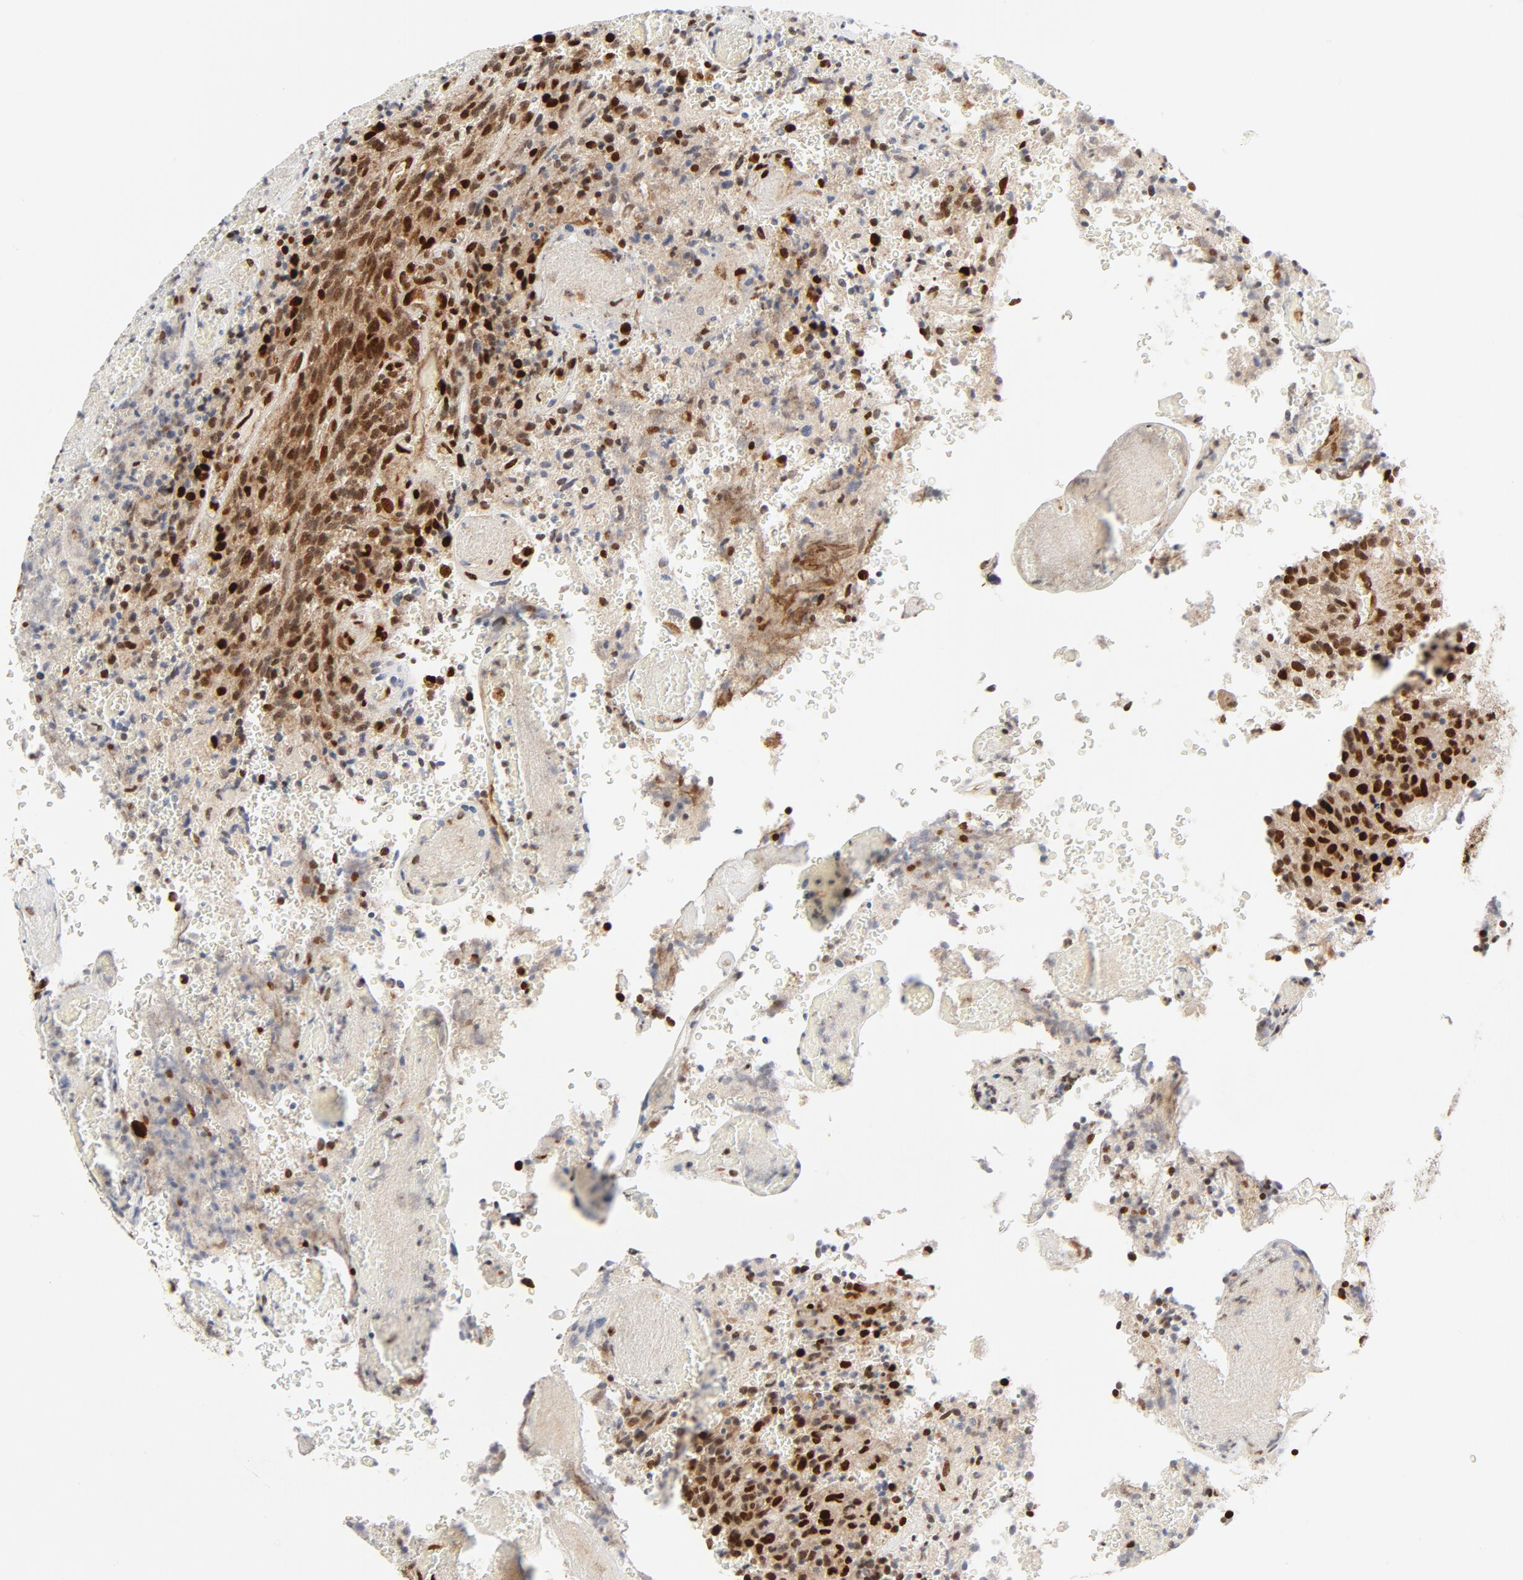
{"staining": {"intensity": "moderate", "quantity": ">75%", "location": "nuclear"}, "tissue": "glioma", "cell_type": "Tumor cells", "image_type": "cancer", "snomed": [{"axis": "morphology", "description": "Normal tissue, NOS"}, {"axis": "morphology", "description": "Glioma, malignant, High grade"}, {"axis": "topography", "description": "Cerebral cortex"}], "caption": "A photomicrograph showing moderate nuclear positivity in approximately >75% of tumor cells in malignant glioma (high-grade), as visualized by brown immunohistochemical staining.", "gene": "MEF2A", "patient": {"sex": "male", "age": 56}}